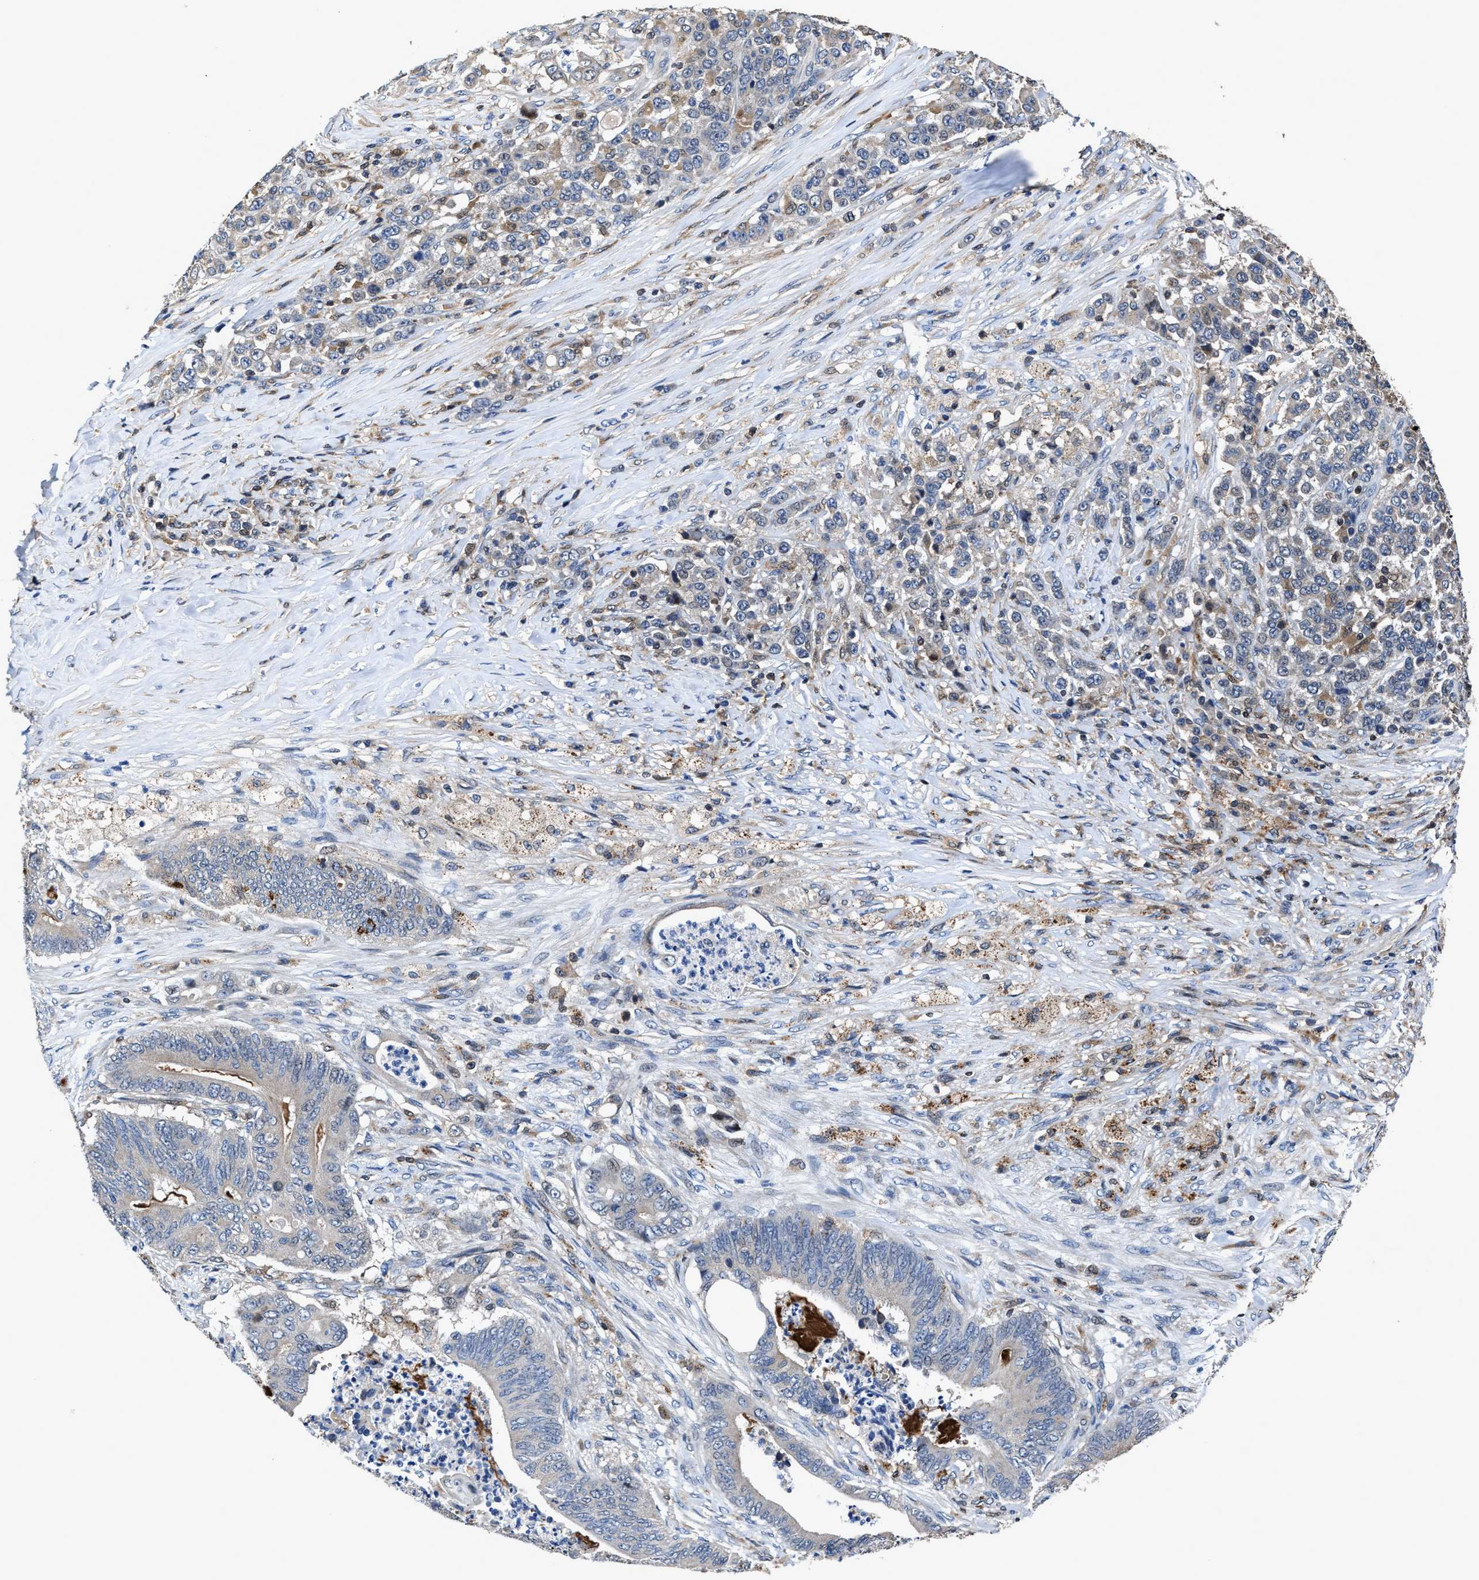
{"staining": {"intensity": "negative", "quantity": "none", "location": "none"}, "tissue": "stomach cancer", "cell_type": "Tumor cells", "image_type": "cancer", "snomed": [{"axis": "morphology", "description": "Adenocarcinoma, NOS"}, {"axis": "topography", "description": "Stomach"}], "caption": "Immunohistochemistry image of neoplastic tissue: human stomach cancer (adenocarcinoma) stained with DAB (3,3'-diaminobenzidine) shows no significant protein positivity in tumor cells.", "gene": "RGS10", "patient": {"sex": "female", "age": 73}}